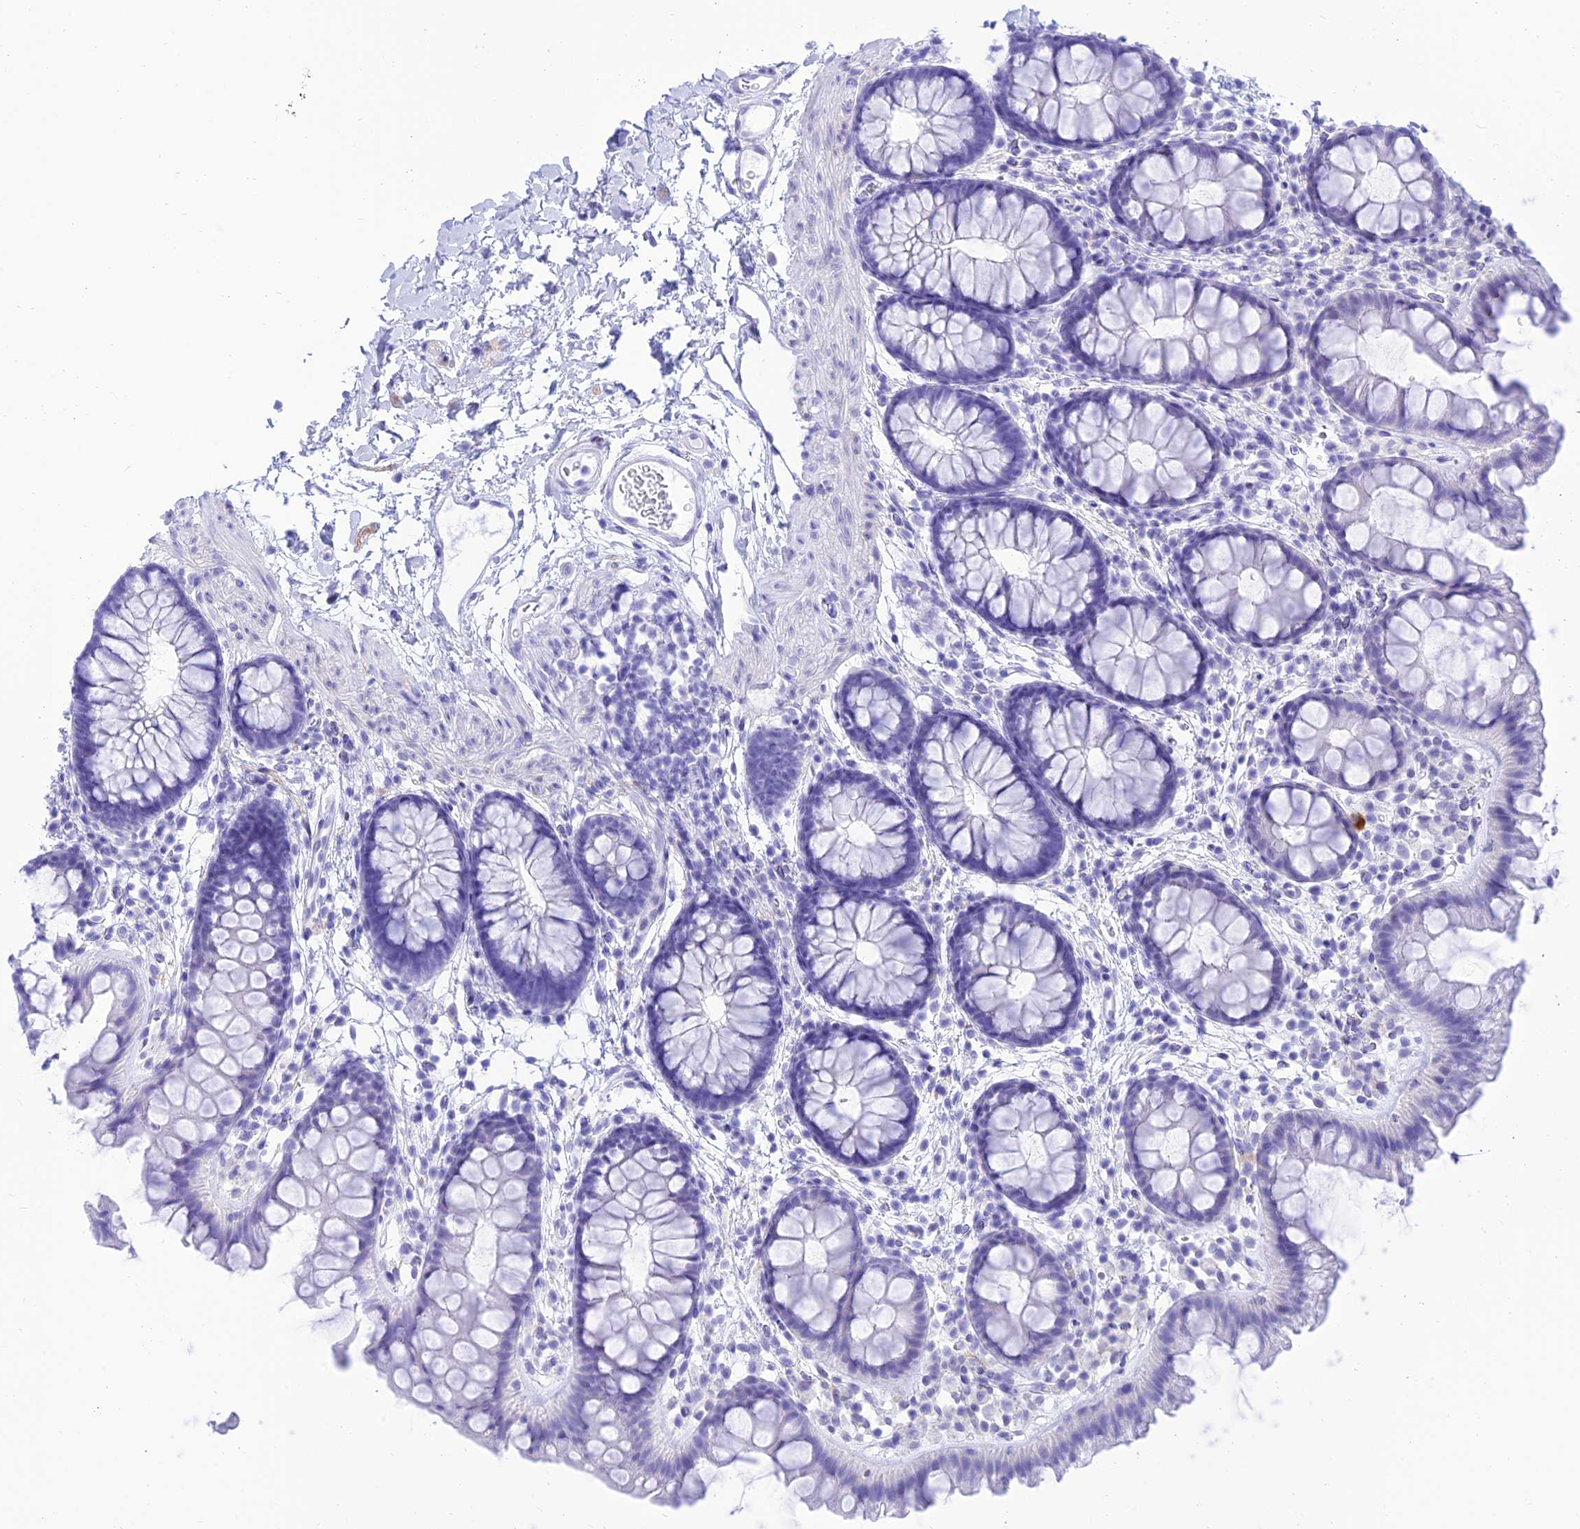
{"staining": {"intensity": "negative", "quantity": "none", "location": "none"}, "tissue": "colon", "cell_type": "Endothelial cells", "image_type": "normal", "snomed": [{"axis": "morphology", "description": "Normal tissue, NOS"}, {"axis": "topography", "description": "Colon"}], "caption": "Image shows no protein expression in endothelial cells of unremarkable colon.", "gene": "PRNP", "patient": {"sex": "female", "age": 62}}